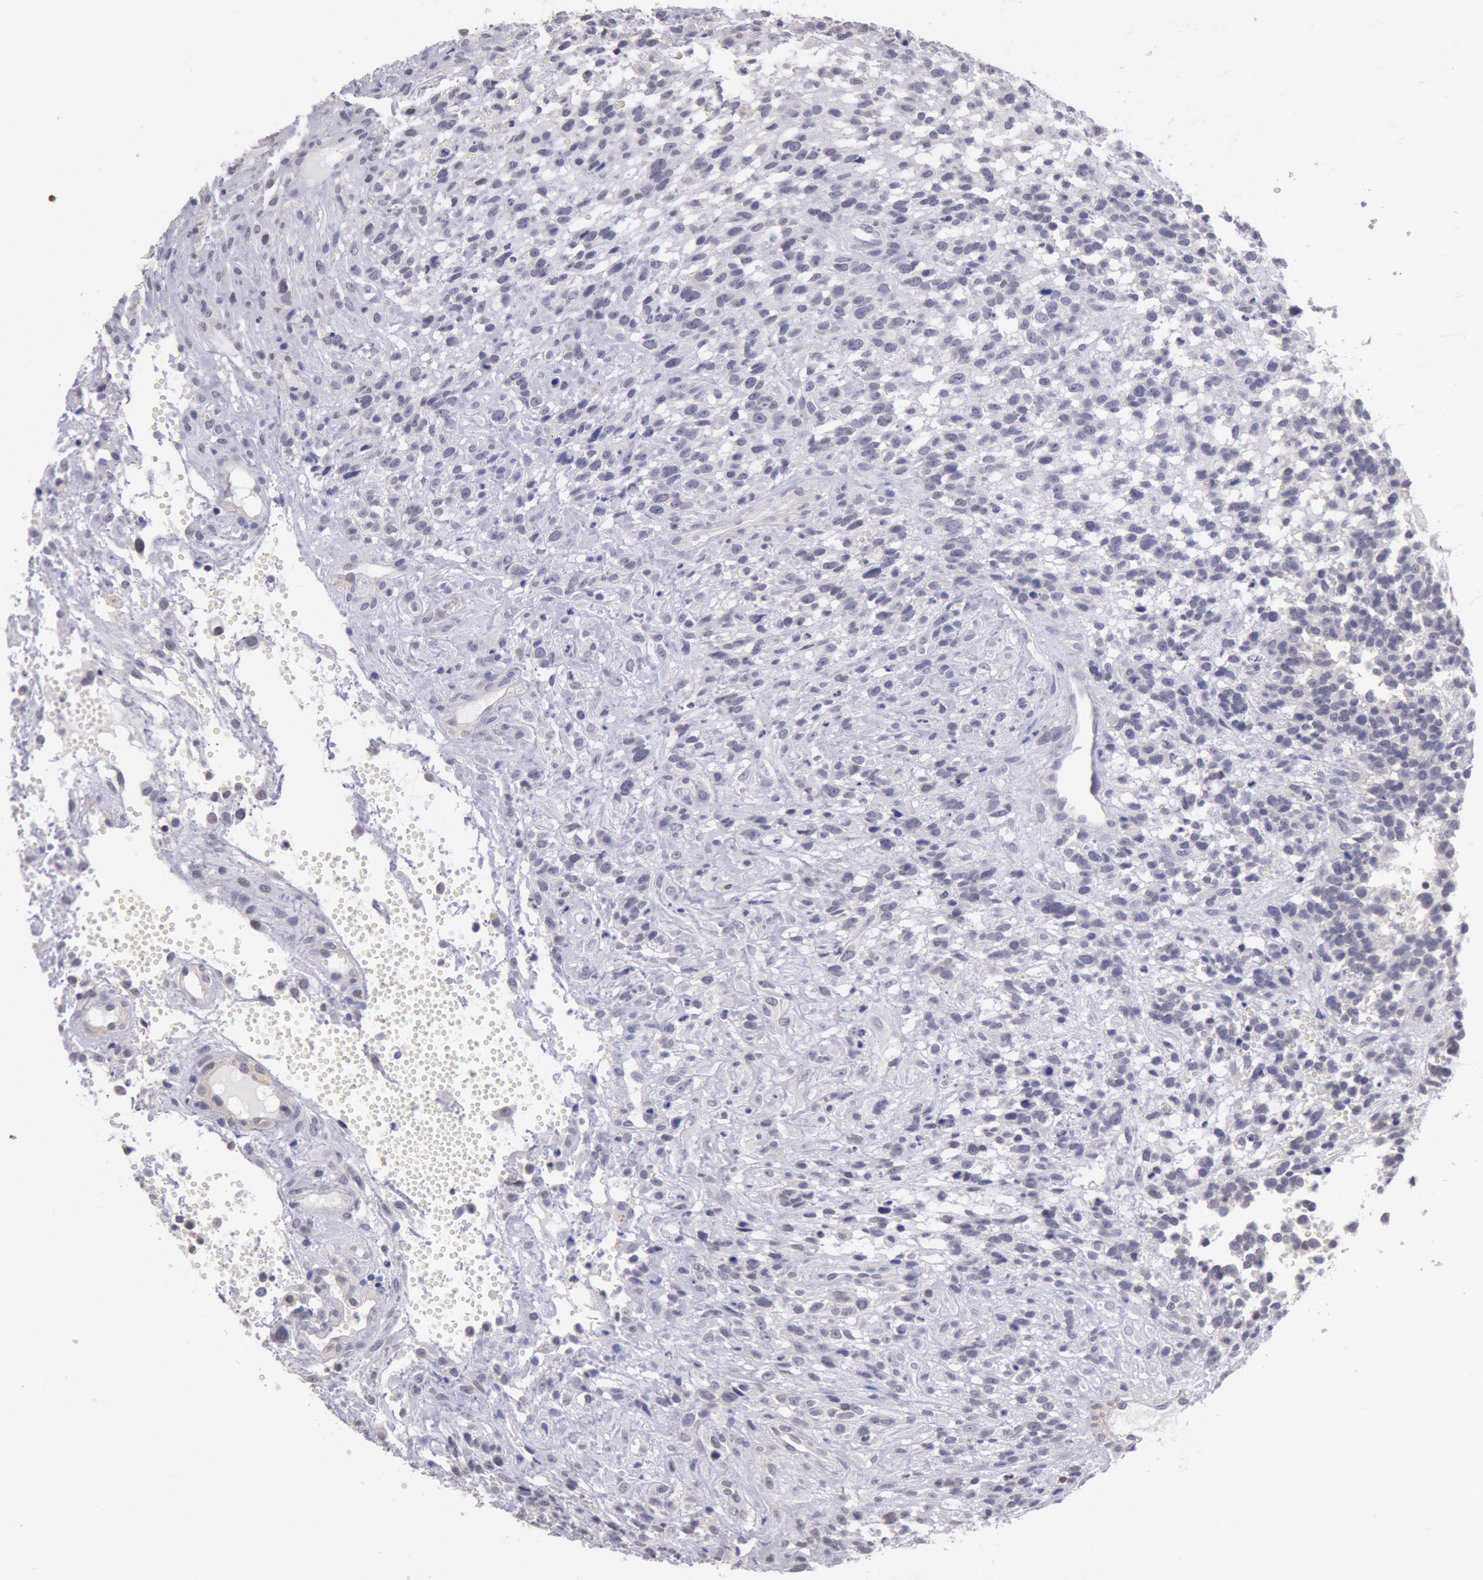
{"staining": {"intensity": "negative", "quantity": "none", "location": "none"}, "tissue": "glioma", "cell_type": "Tumor cells", "image_type": "cancer", "snomed": [{"axis": "morphology", "description": "Glioma, malignant, High grade"}, {"axis": "topography", "description": "Brain"}], "caption": "The image shows no staining of tumor cells in glioma.", "gene": "MYH7", "patient": {"sex": "male", "age": 66}}